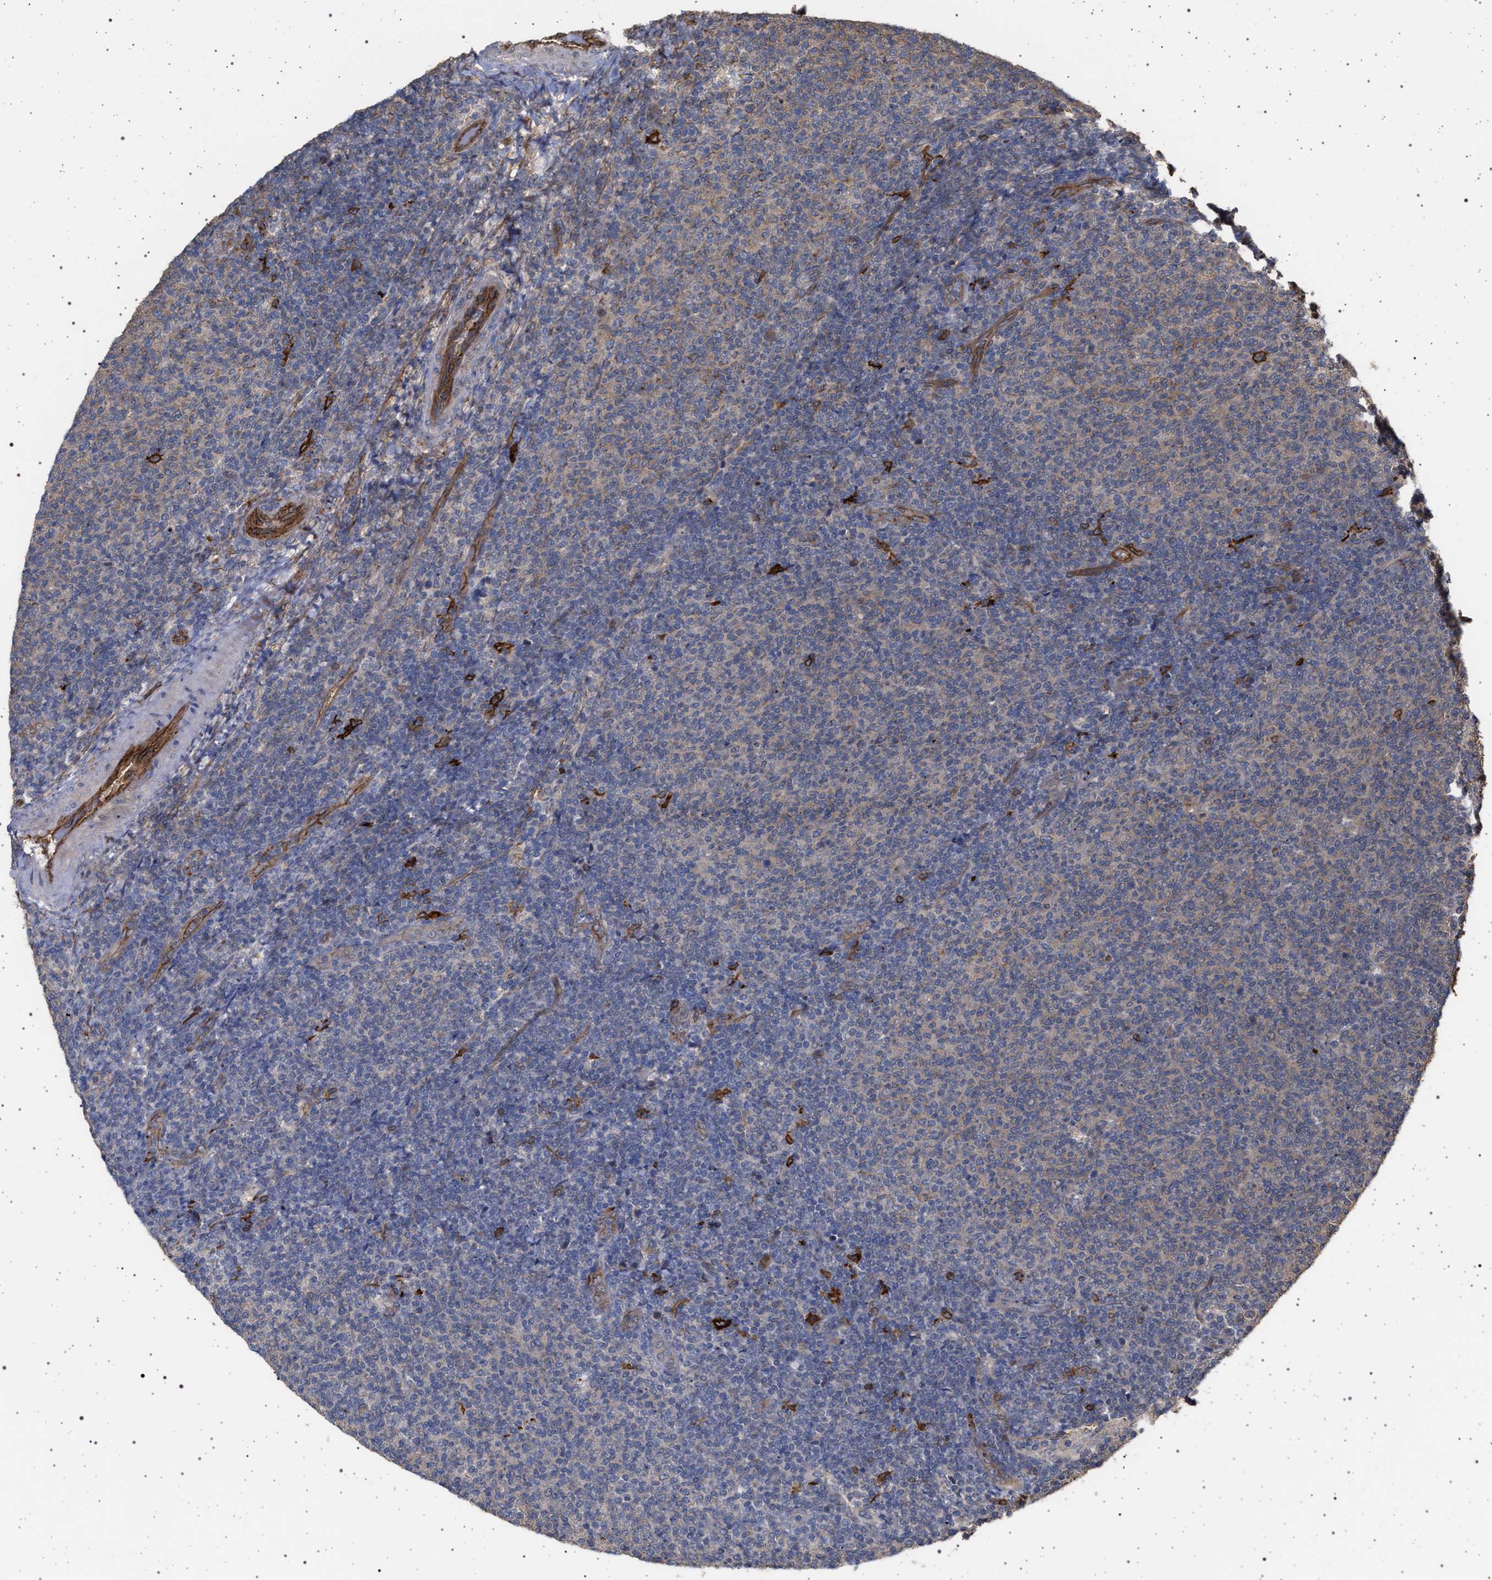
{"staining": {"intensity": "strong", "quantity": "25%-75%", "location": "cytoplasmic/membranous"}, "tissue": "lymphoma", "cell_type": "Tumor cells", "image_type": "cancer", "snomed": [{"axis": "morphology", "description": "Malignant lymphoma, non-Hodgkin's type, Low grade"}, {"axis": "topography", "description": "Lymph node"}], "caption": "The photomicrograph exhibits staining of malignant lymphoma, non-Hodgkin's type (low-grade), revealing strong cytoplasmic/membranous protein staining (brown color) within tumor cells.", "gene": "IFT20", "patient": {"sex": "male", "age": 66}}